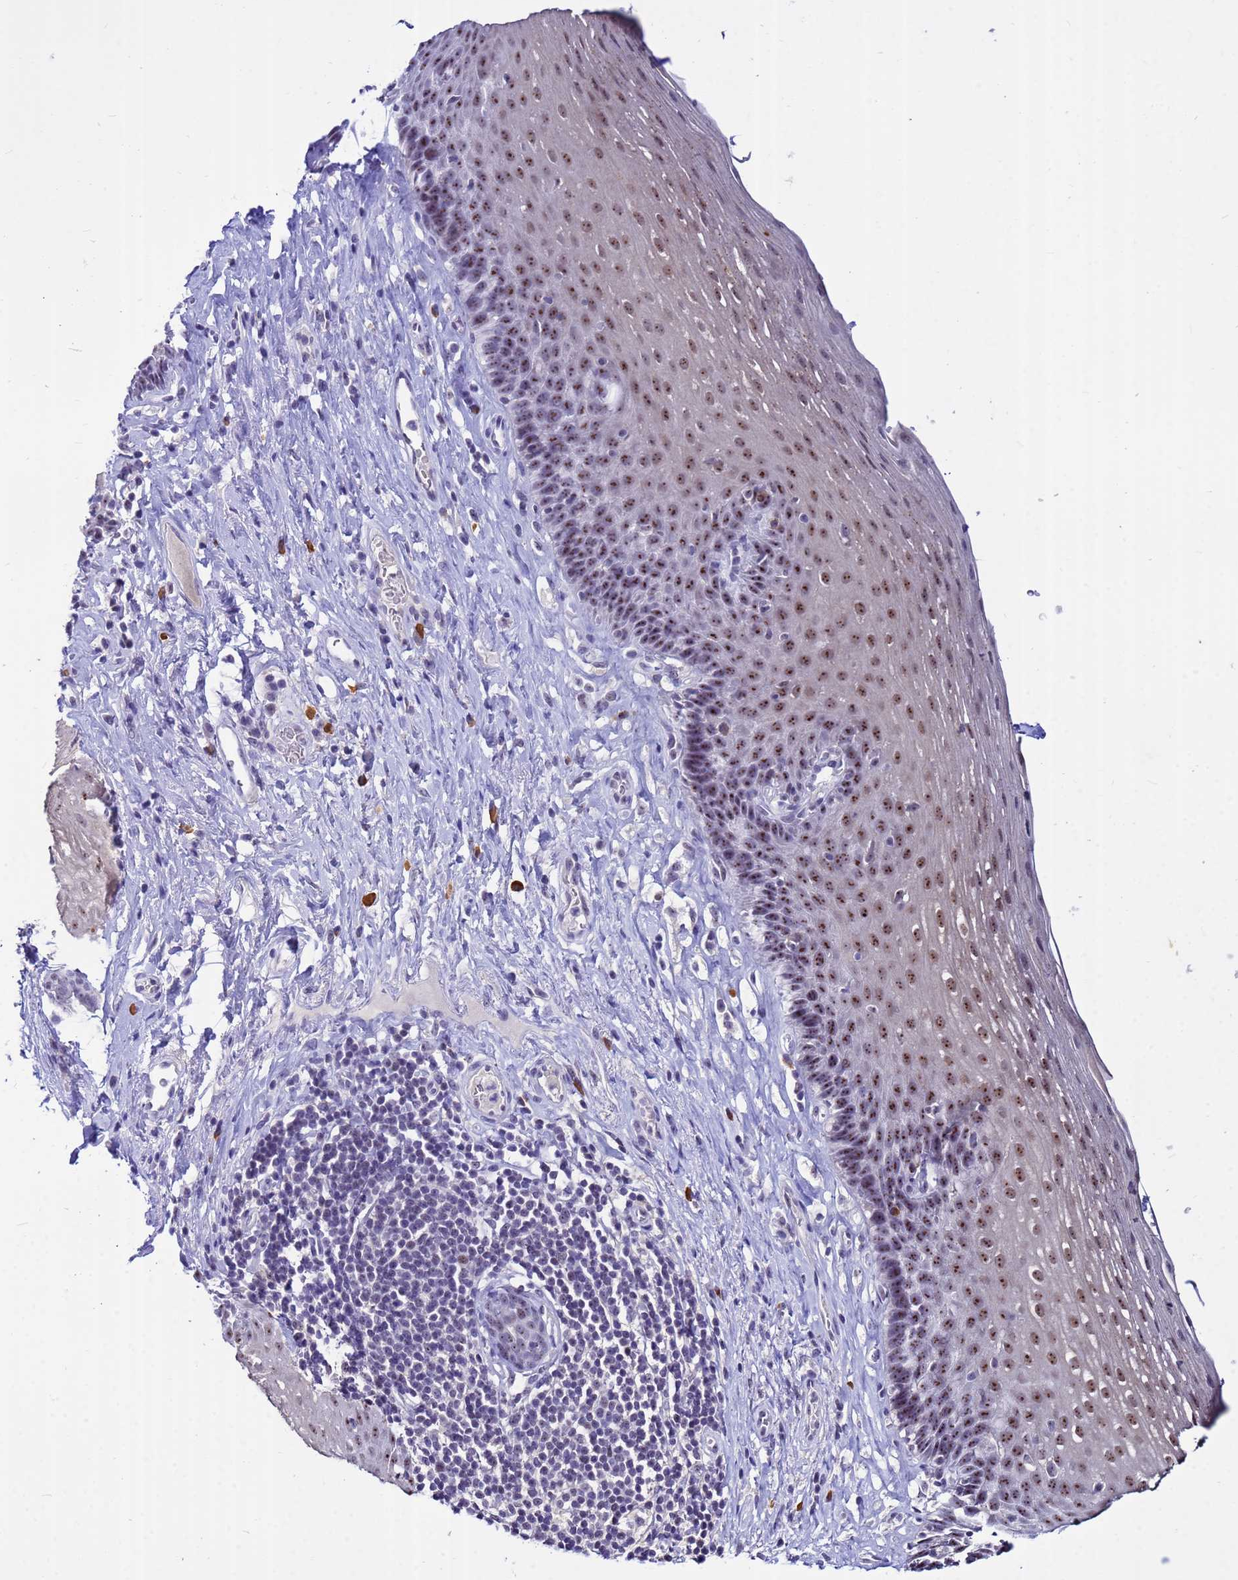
{"staining": {"intensity": "moderate", "quantity": ">75%", "location": "nuclear"}, "tissue": "esophagus", "cell_type": "Squamous epithelial cells", "image_type": "normal", "snomed": [{"axis": "morphology", "description": "Normal tissue, NOS"}, {"axis": "topography", "description": "Esophagus"}], "caption": "Immunohistochemical staining of benign human esophagus shows medium levels of moderate nuclear positivity in approximately >75% of squamous epithelial cells.", "gene": "DMRTC2", "patient": {"sex": "female", "age": 66}}